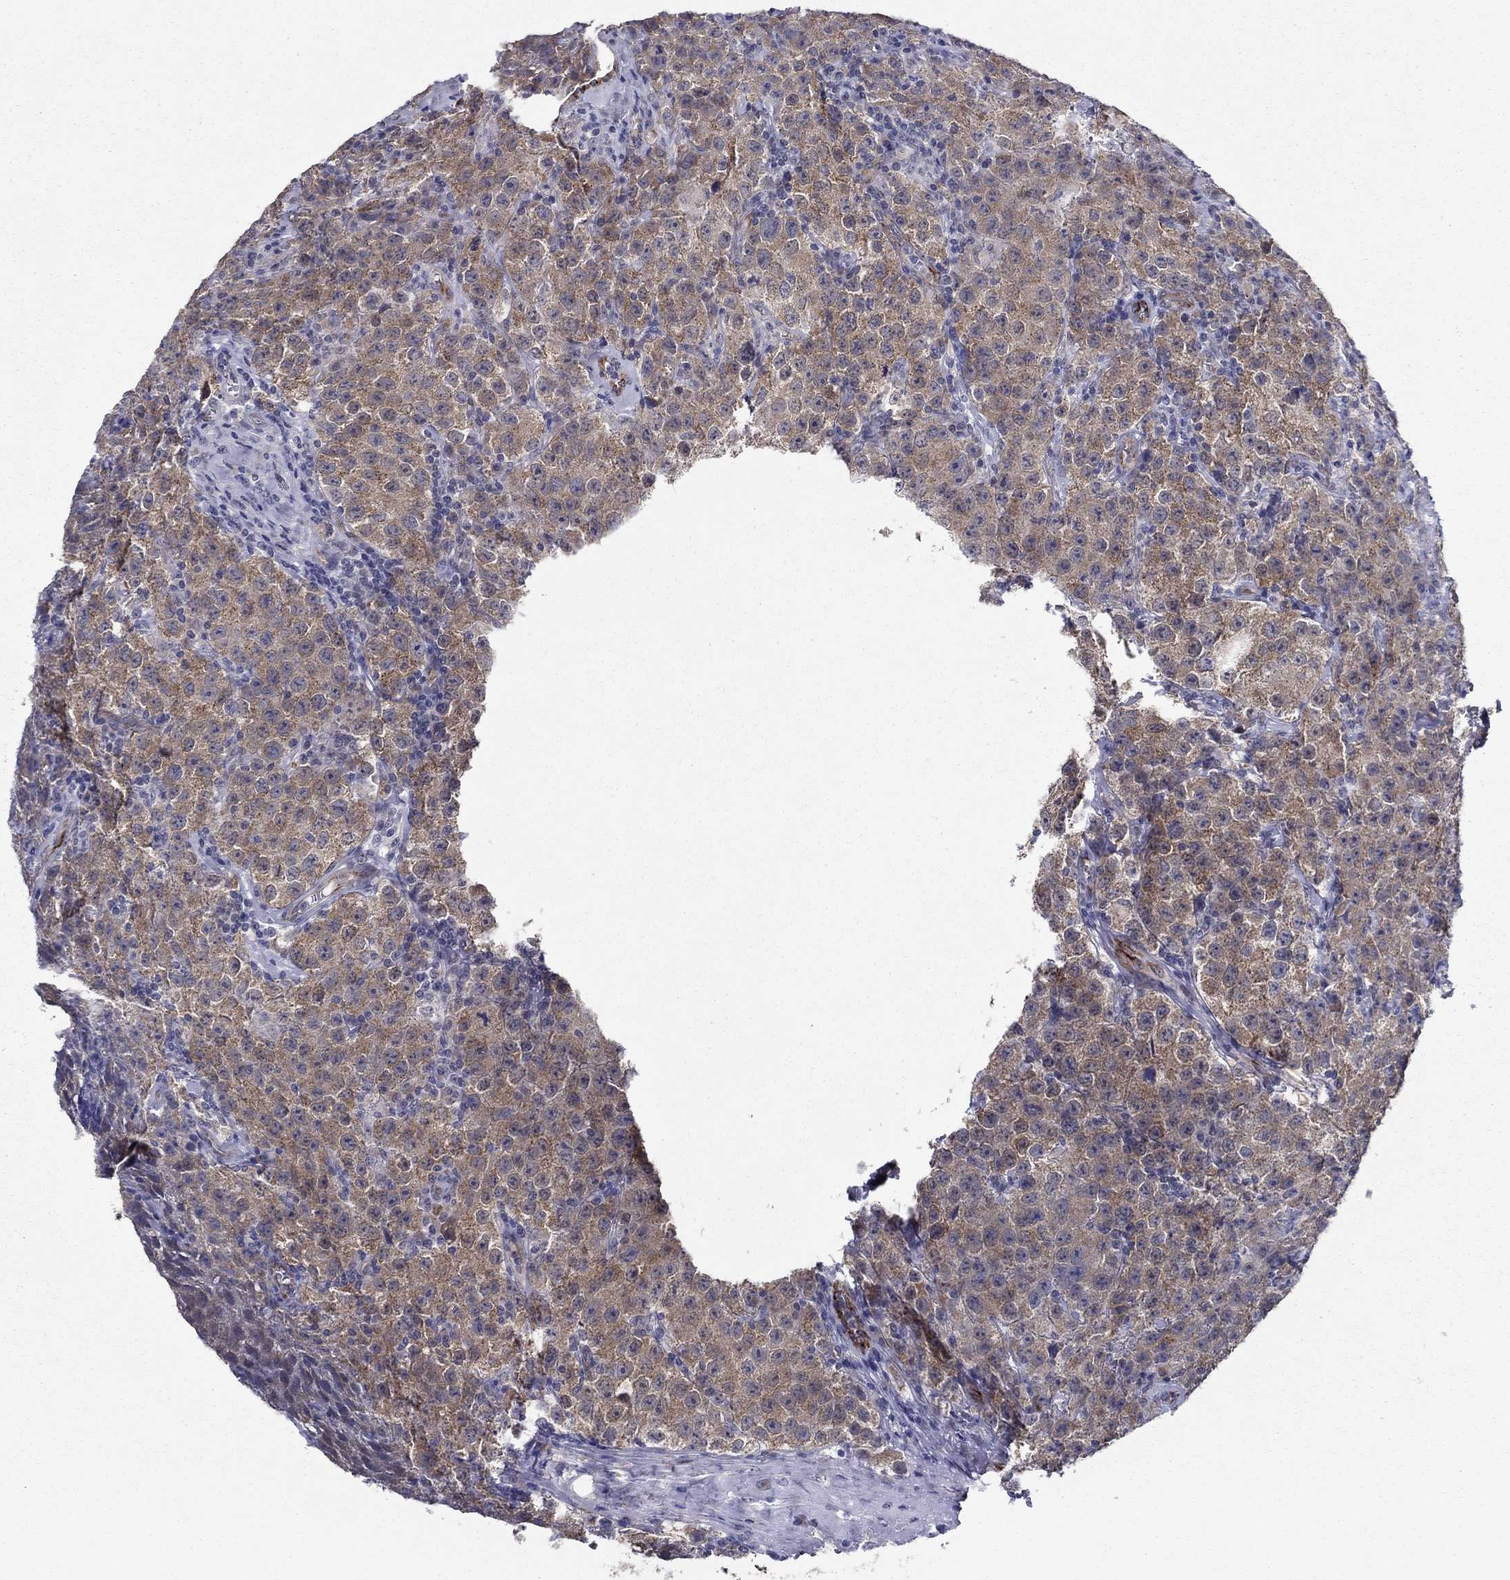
{"staining": {"intensity": "moderate", "quantity": "<25%", "location": "cytoplasmic/membranous"}, "tissue": "testis cancer", "cell_type": "Tumor cells", "image_type": "cancer", "snomed": [{"axis": "morphology", "description": "Seminoma, NOS"}, {"axis": "topography", "description": "Testis"}], "caption": "Immunohistochemistry of human testis seminoma shows low levels of moderate cytoplasmic/membranous expression in approximately <25% of tumor cells.", "gene": "LACTB2", "patient": {"sex": "male", "age": 52}}